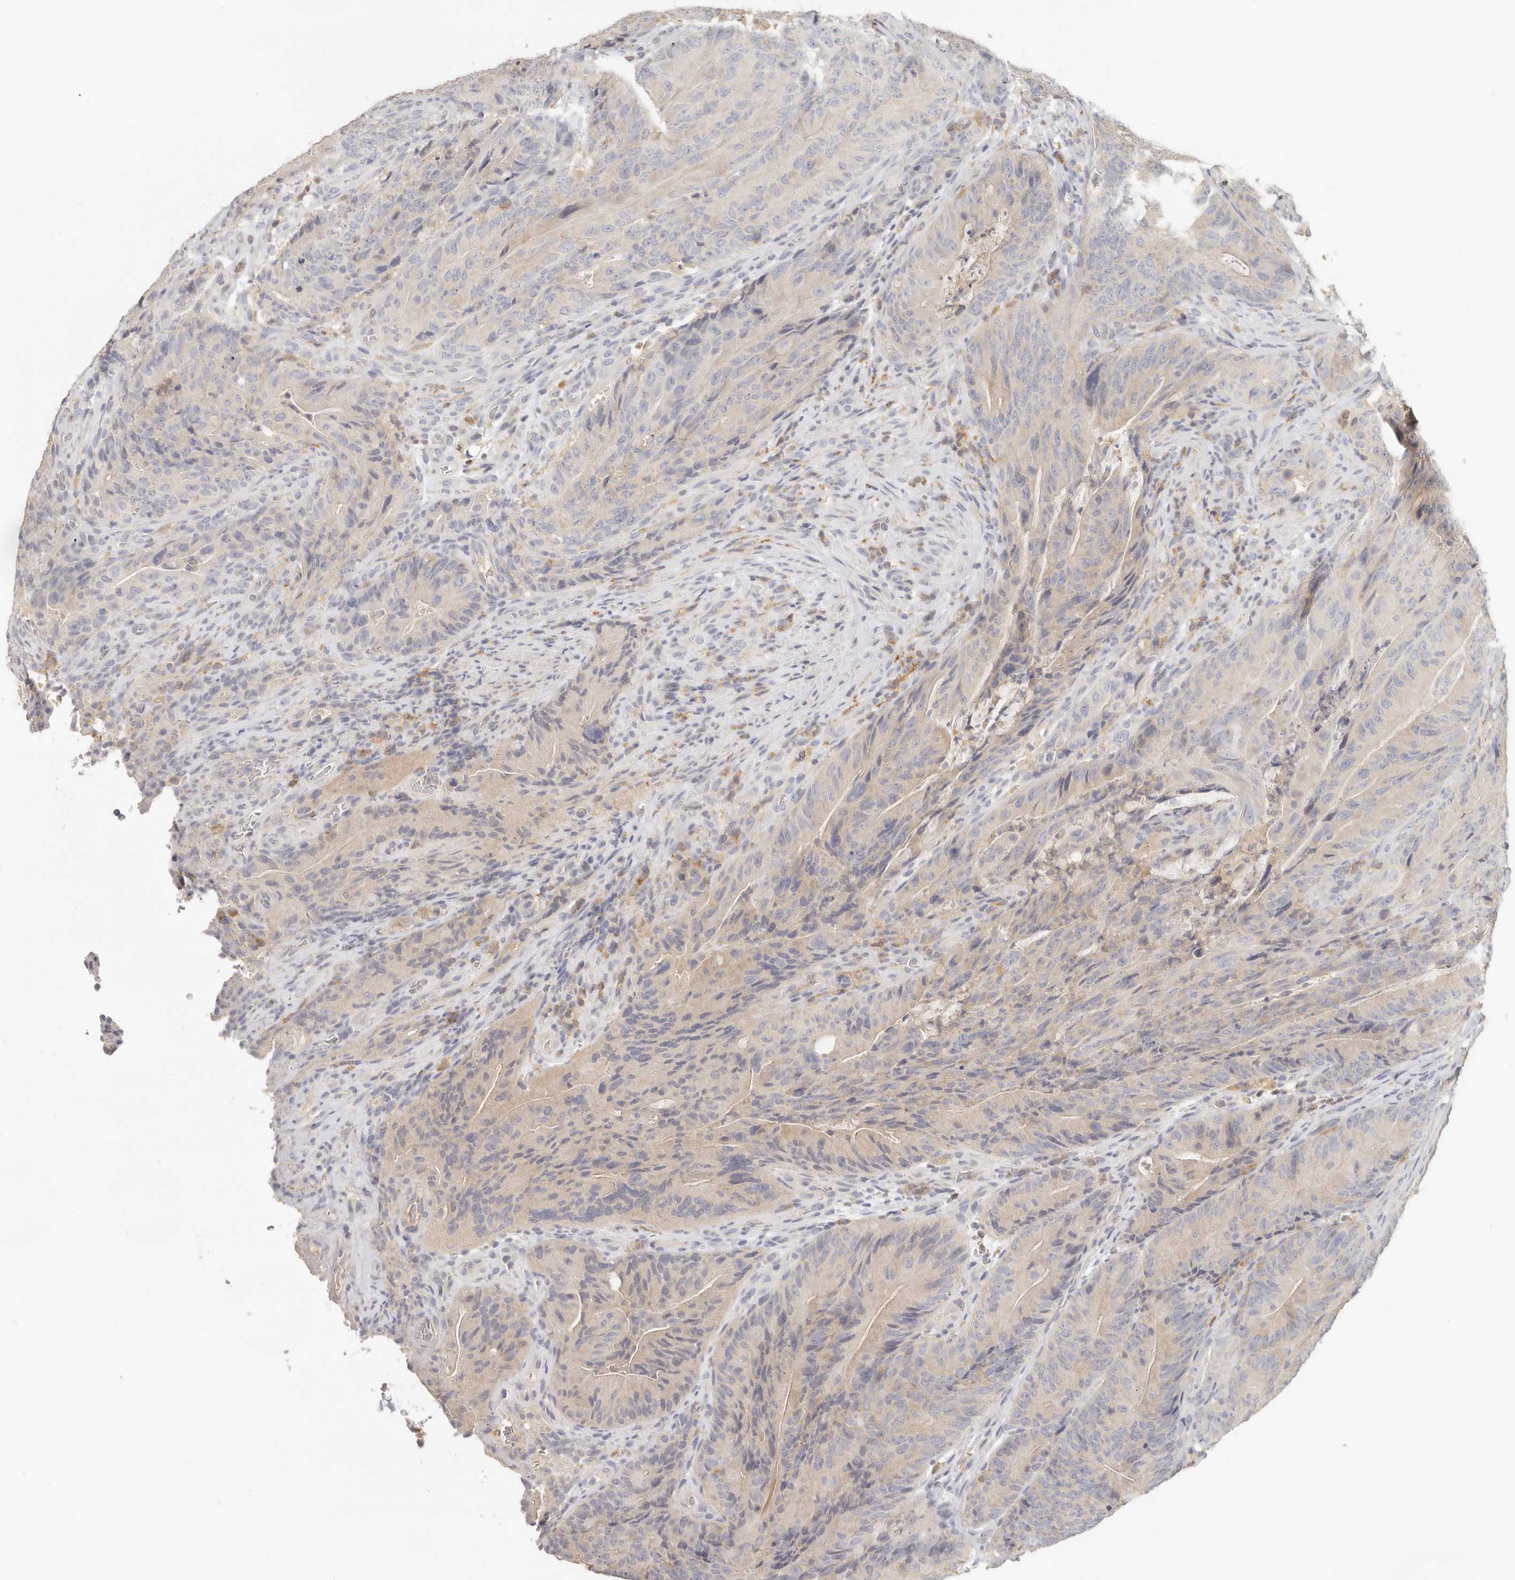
{"staining": {"intensity": "negative", "quantity": "none", "location": "none"}, "tissue": "colorectal cancer", "cell_type": "Tumor cells", "image_type": "cancer", "snomed": [{"axis": "morphology", "description": "Normal tissue, NOS"}, {"axis": "topography", "description": "Colon"}], "caption": "Tumor cells are negative for brown protein staining in colorectal cancer. (DAB (3,3'-diaminobenzidine) immunohistochemistry visualized using brightfield microscopy, high magnification).", "gene": "CSK", "patient": {"sex": "female", "age": 82}}